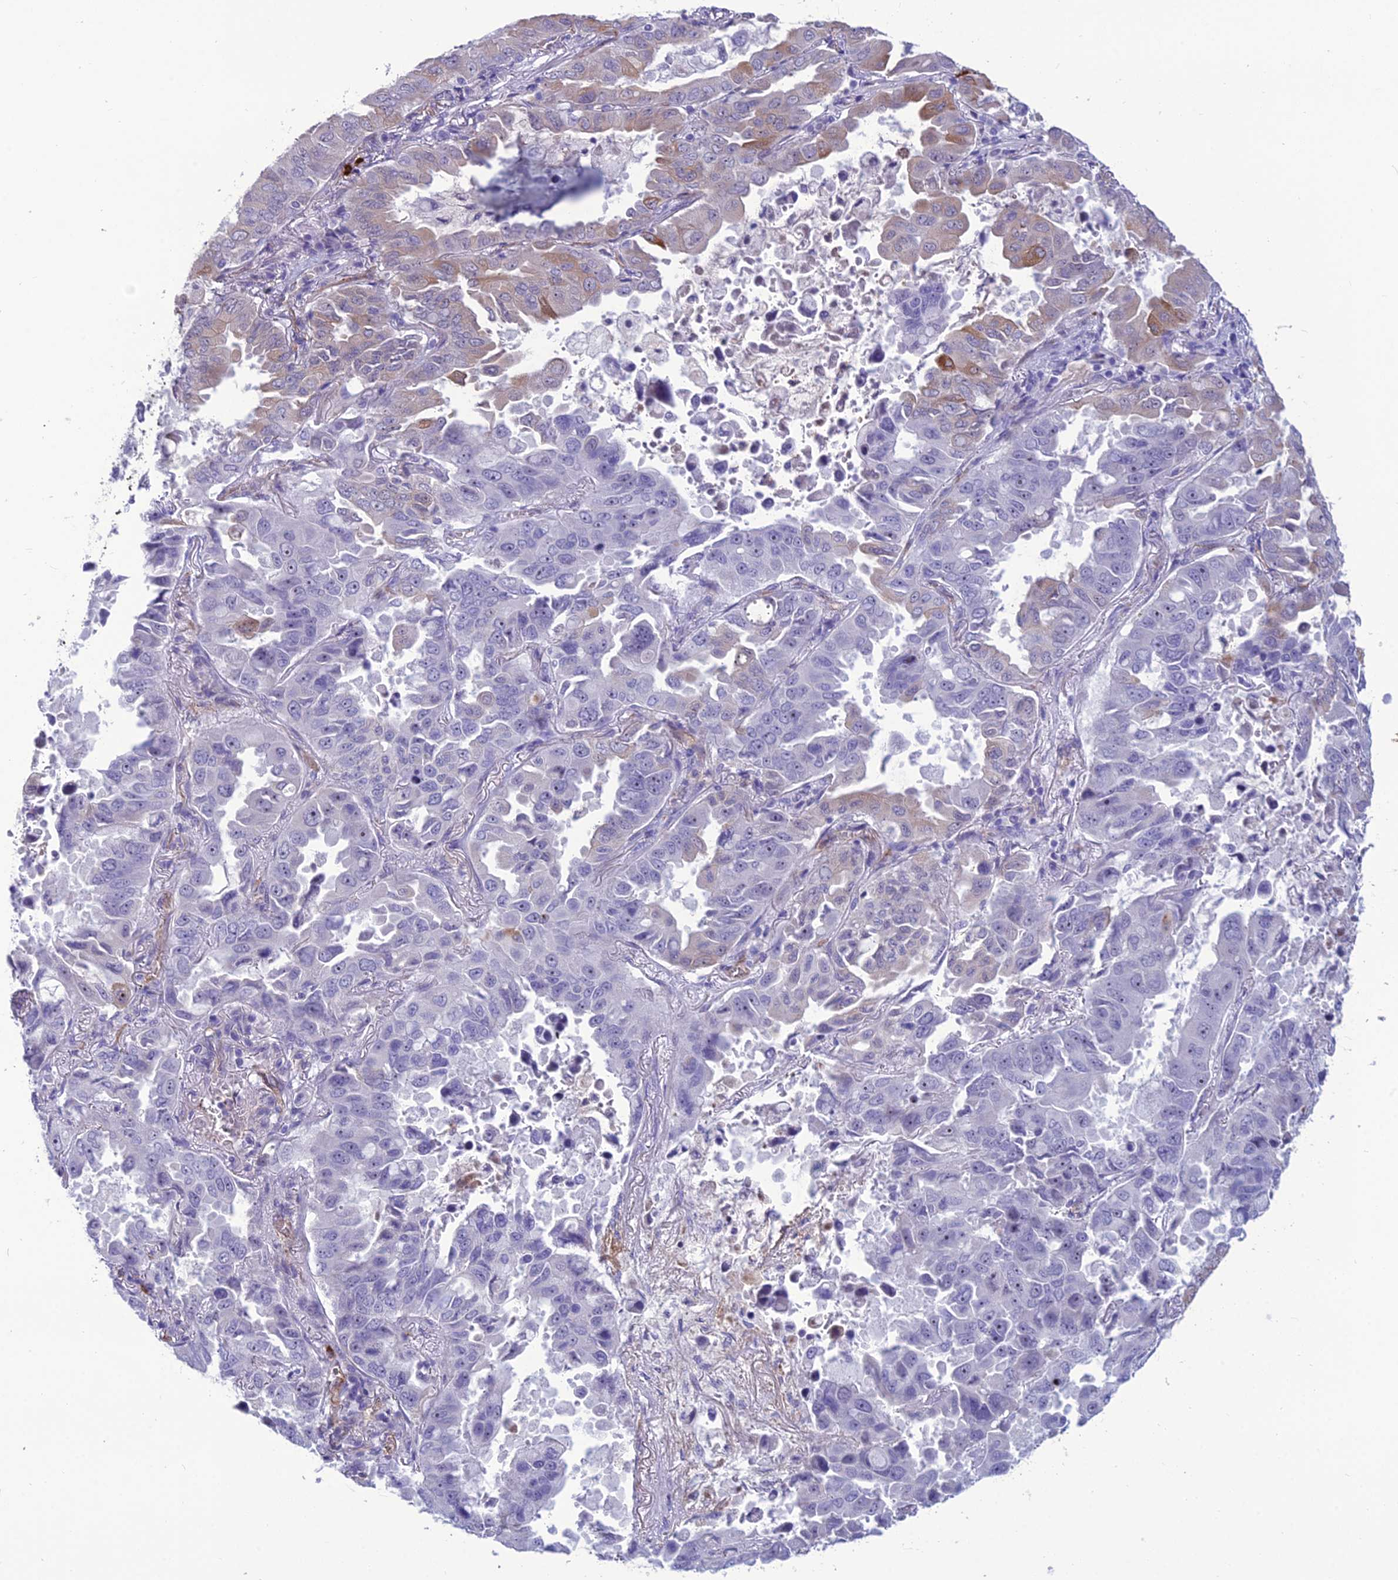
{"staining": {"intensity": "negative", "quantity": "none", "location": "none"}, "tissue": "lung cancer", "cell_type": "Tumor cells", "image_type": "cancer", "snomed": [{"axis": "morphology", "description": "Adenocarcinoma, NOS"}, {"axis": "topography", "description": "Lung"}], "caption": "DAB immunohistochemical staining of lung cancer reveals no significant staining in tumor cells.", "gene": "BBS7", "patient": {"sex": "male", "age": 64}}